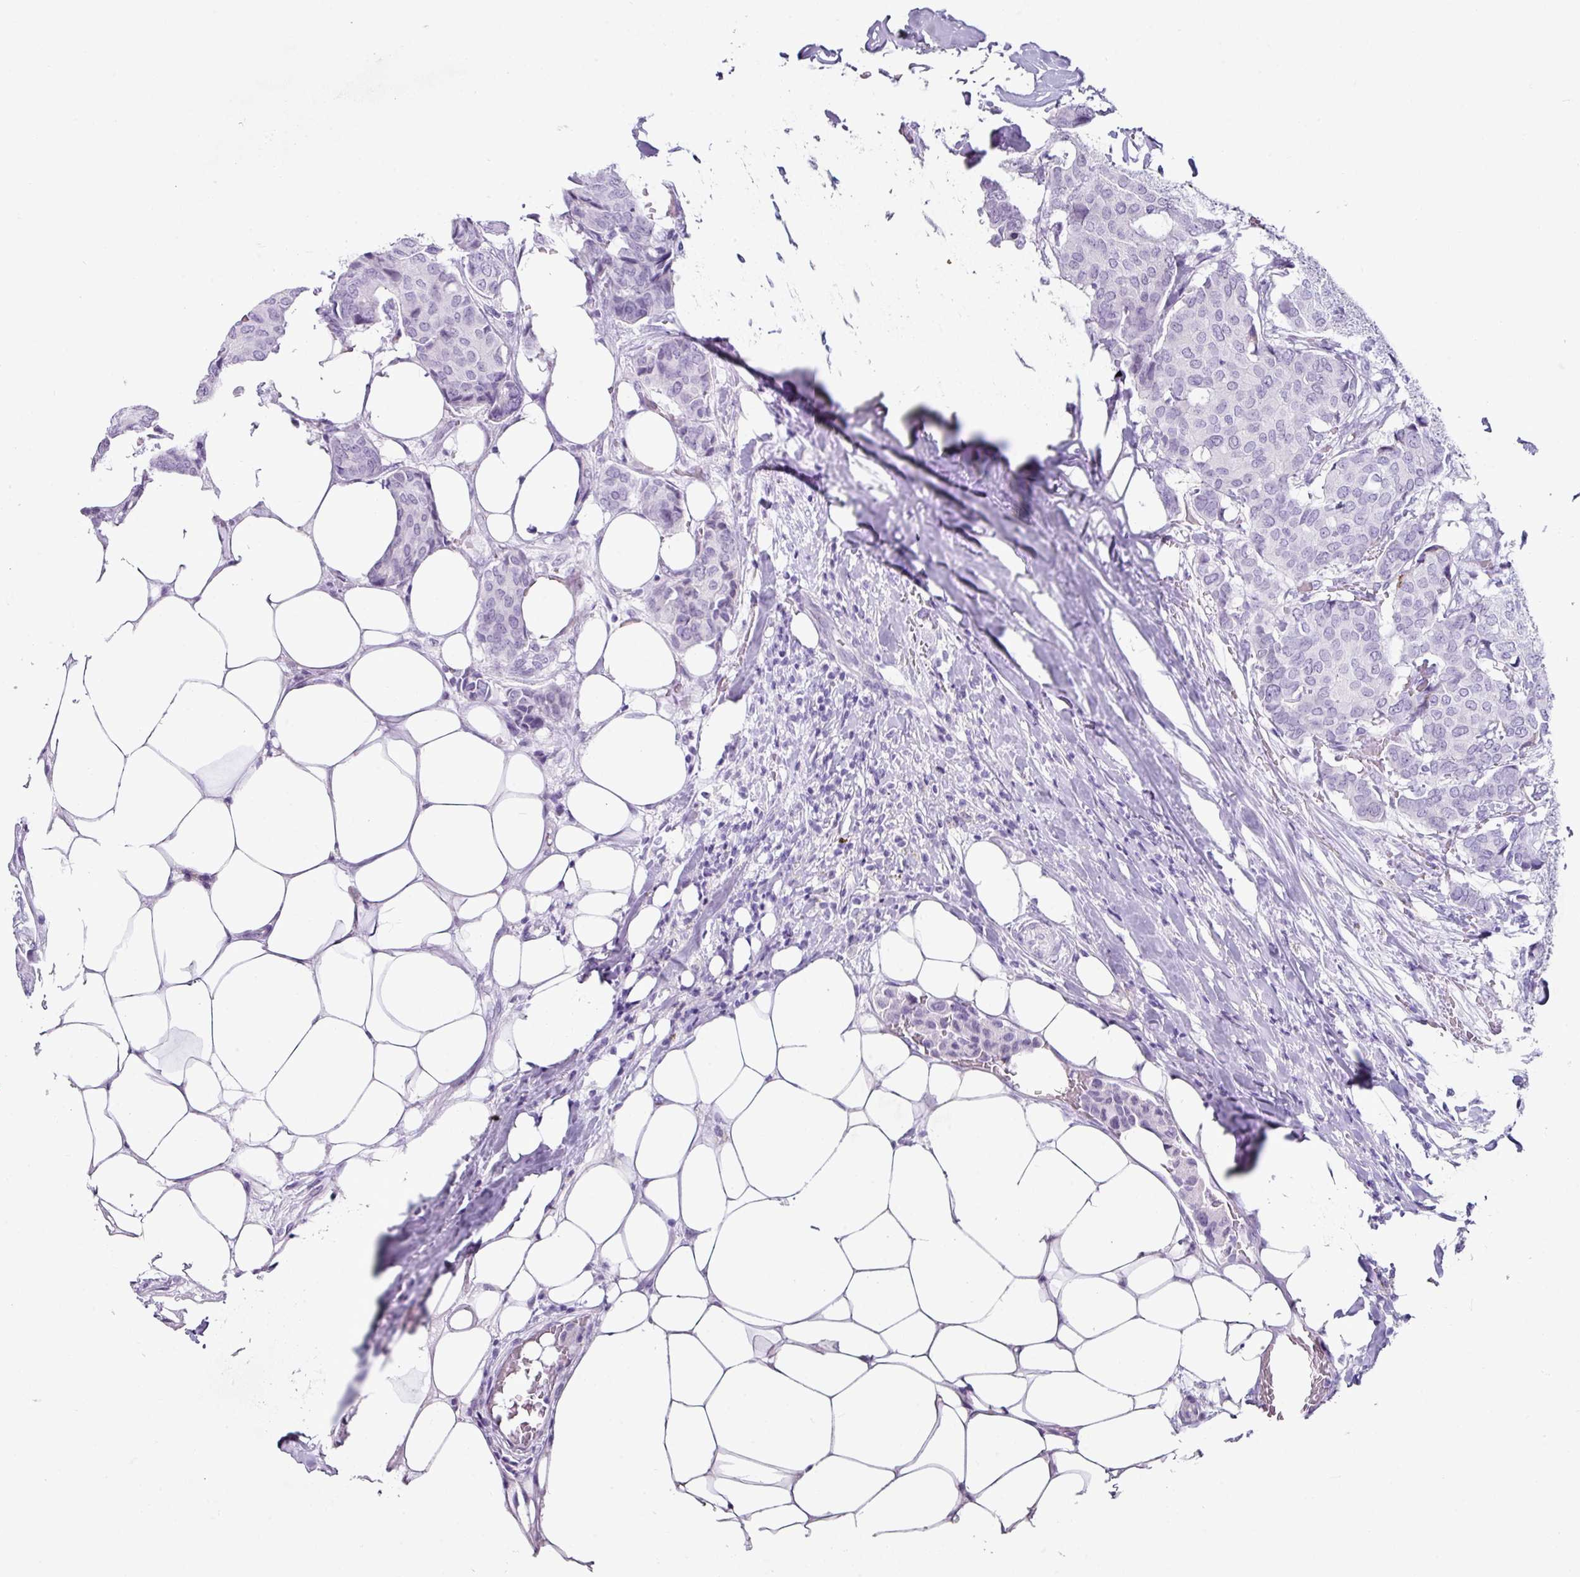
{"staining": {"intensity": "negative", "quantity": "none", "location": "none"}, "tissue": "breast cancer", "cell_type": "Tumor cells", "image_type": "cancer", "snomed": [{"axis": "morphology", "description": "Duct carcinoma"}, {"axis": "topography", "description": "Breast"}], "caption": "This is a photomicrograph of immunohistochemistry (IHC) staining of breast cancer, which shows no positivity in tumor cells. (DAB (3,3'-diaminobenzidine) IHC with hematoxylin counter stain).", "gene": "TRA2A", "patient": {"sex": "female", "age": 75}}